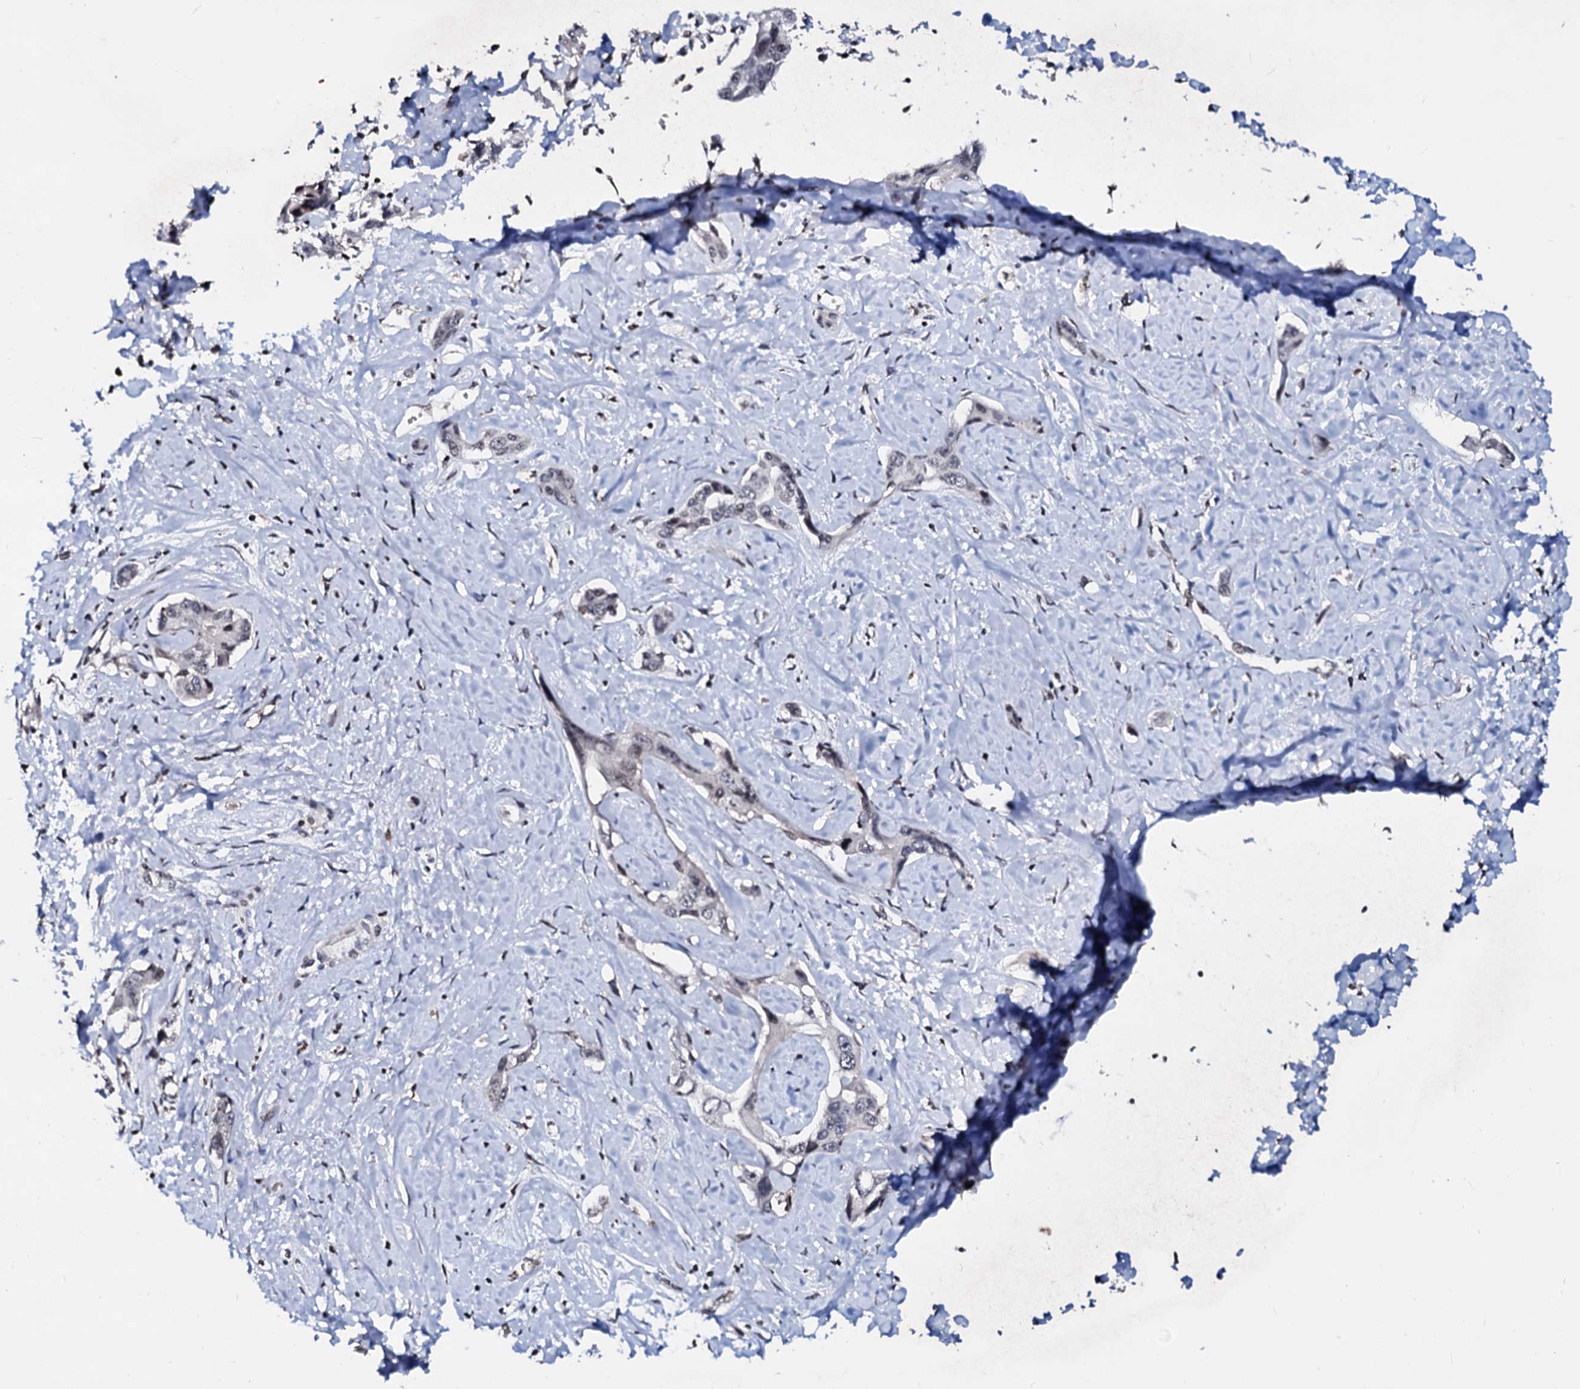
{"staining": {"intensity": "negative", "quantity": "none", "location": "none"}, "tissue": "liver cancer", "cell_type": "Tumor cells", "image_type": "cancer", "snomed": [{"axis": "morphology", "description": "Cholangiocarcinoma"}, {"axis": "topography", "description": "Liver"}], "caption": "A high-resolution image shows IHC staining of liver cholangiocarcinoma, which shows no significant staining in tumor cells.", "gene": "LSM11", "patient": {"sex": "male", "age": 59}}